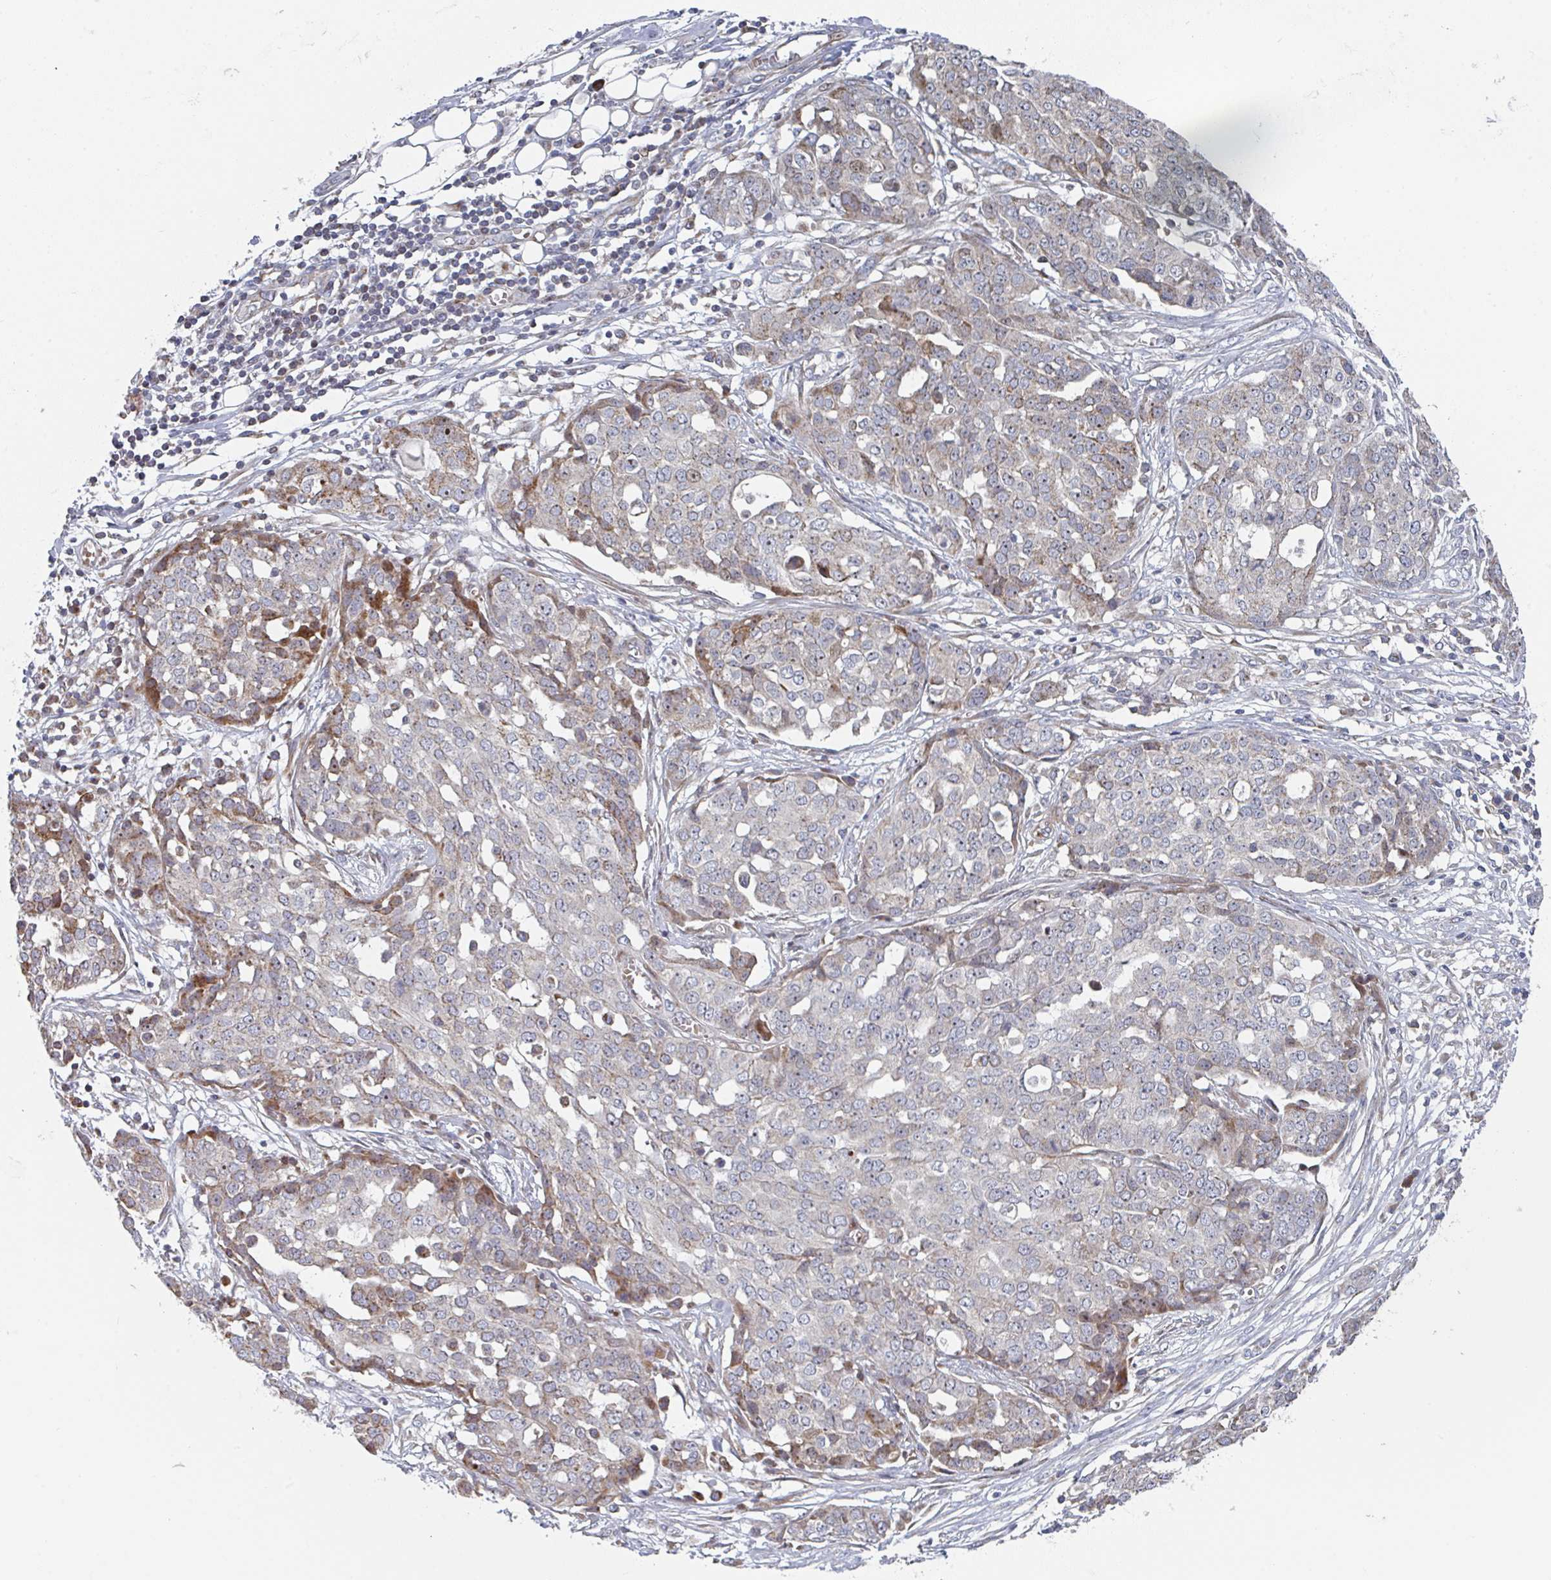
{"staining": {"intensity": "moderate", "quantity": "<25%", "location": "cytoplasmic/membranous,nuclear"}, "tissue": "ovarian cancer", "cell_type": "Tumor cells", "image_type": "cancer", "snomed": [{"axis": "morphology", "description": "Cystadenocarcinoma, serous, NOS"}, {"axis": "topography", "description": "Soft tissue"}, {"axis": "topography", "description": "Ovary"}], "caption": "A low amount of moderate cytoplasmic/membranous and nuclear expression is appreciated in about <25% of tumor cells in ovarian cancer (serous cystadenocarcinoma) tissue.", "gene": "ZNF644", "patient": {"sex": "female", "age": 57}}